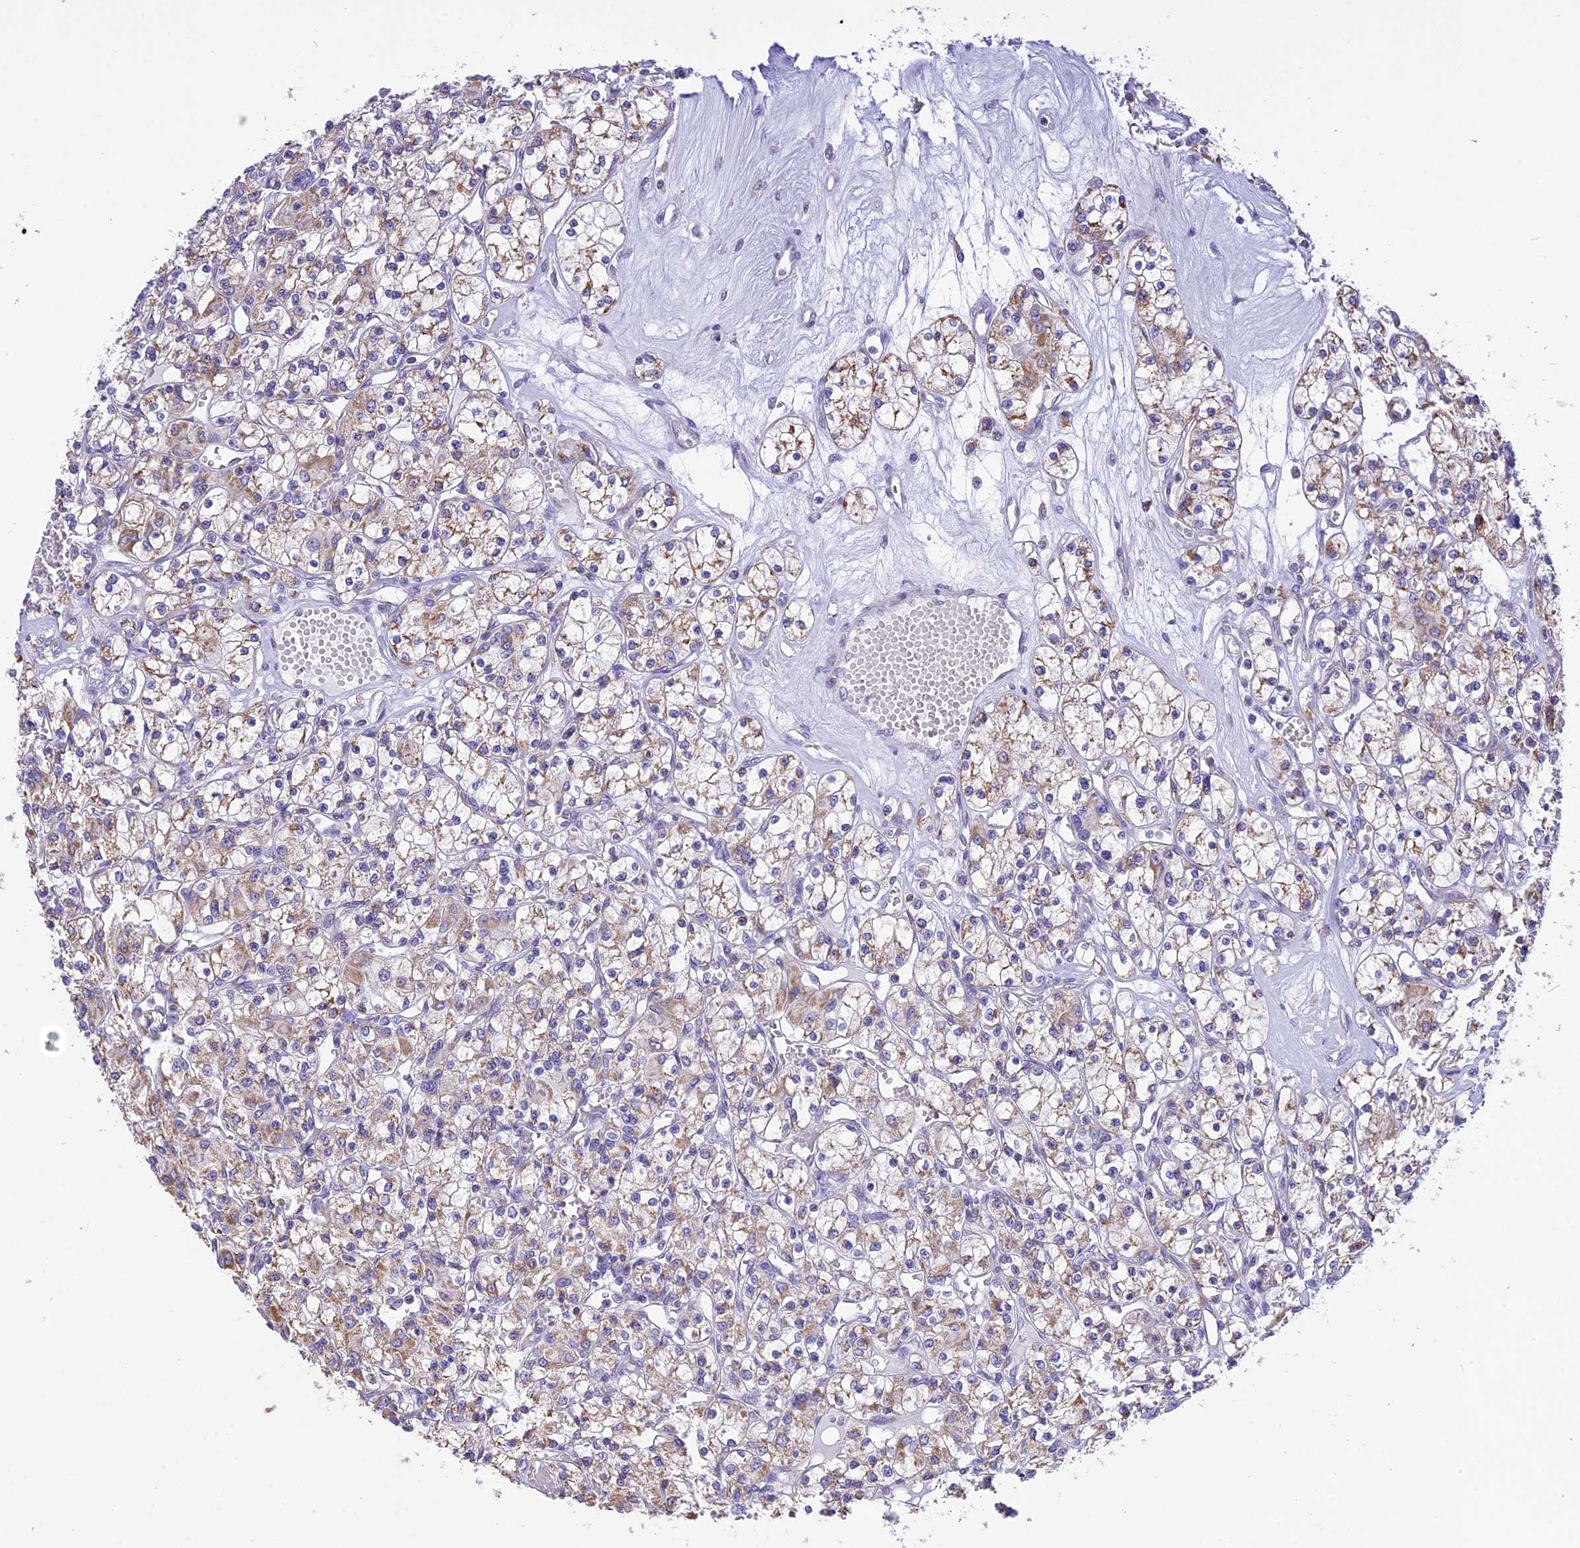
{"staining": {"intensity": "weak", "quantity": ">75%", "location": "cytoplasmic/membranous"}, "tissue": "renal cancer", "cell_type": "Tumor cells", "image_type": "cancer", "snomed": [{"axis": "morphology", "description": "Adenocarcinoma, NOS"}, {"axis": "topography", "description": "Kidney"}], "caption": "Immunohistochemistry image of human renal cancer (adenocarcinoma) stained for a protein (brown), which demonstrates low levels of weak cytoplasmic/membranous expression in approximately >75% of tumor cells.", "gene": "DOC2B", "patient": {"sex": "female", "age": 59}}